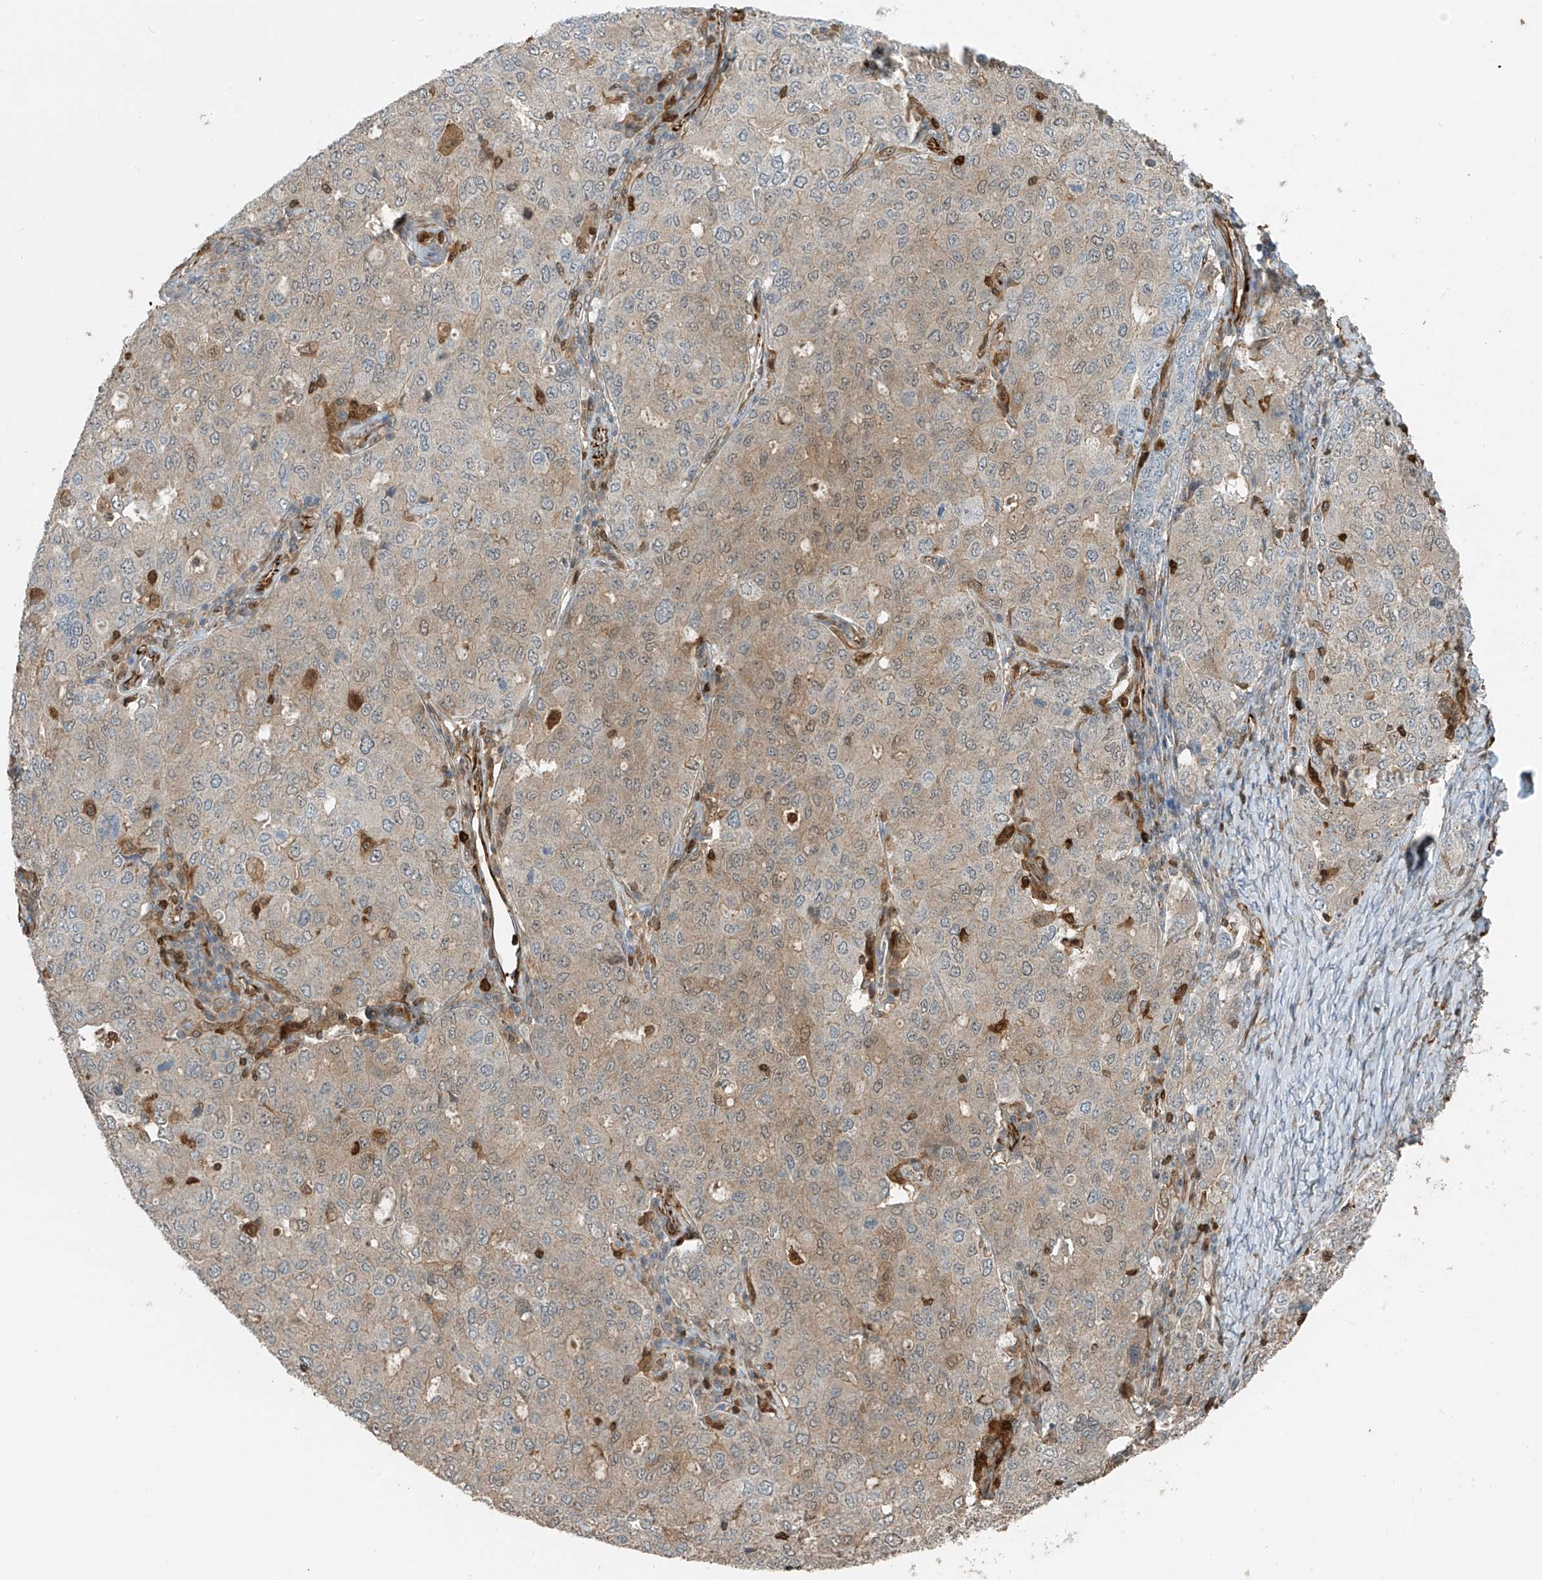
{"staining": {"intensity": "weak", "quantity": "25%-75%", "location": "cytoplasmic/membranous"}, "tissue": "ovarian cancer", "cell_type": "Tumor cells", "image_type": "cancer", "snomed": [{"axis": "morphology", "description": "Carcinoma, endometroid"}, {"axis": "topography", "description": "Ovary"}], "caption": "The micrograph displays staining of ovarian cancer (endometroid carcinoma), revealing weak cytoplasmic/membranous protein expression (brown color) within tumor cells.", "gene": "SH3BGRL3", "patient": {"sex": "female", "age": 62}}